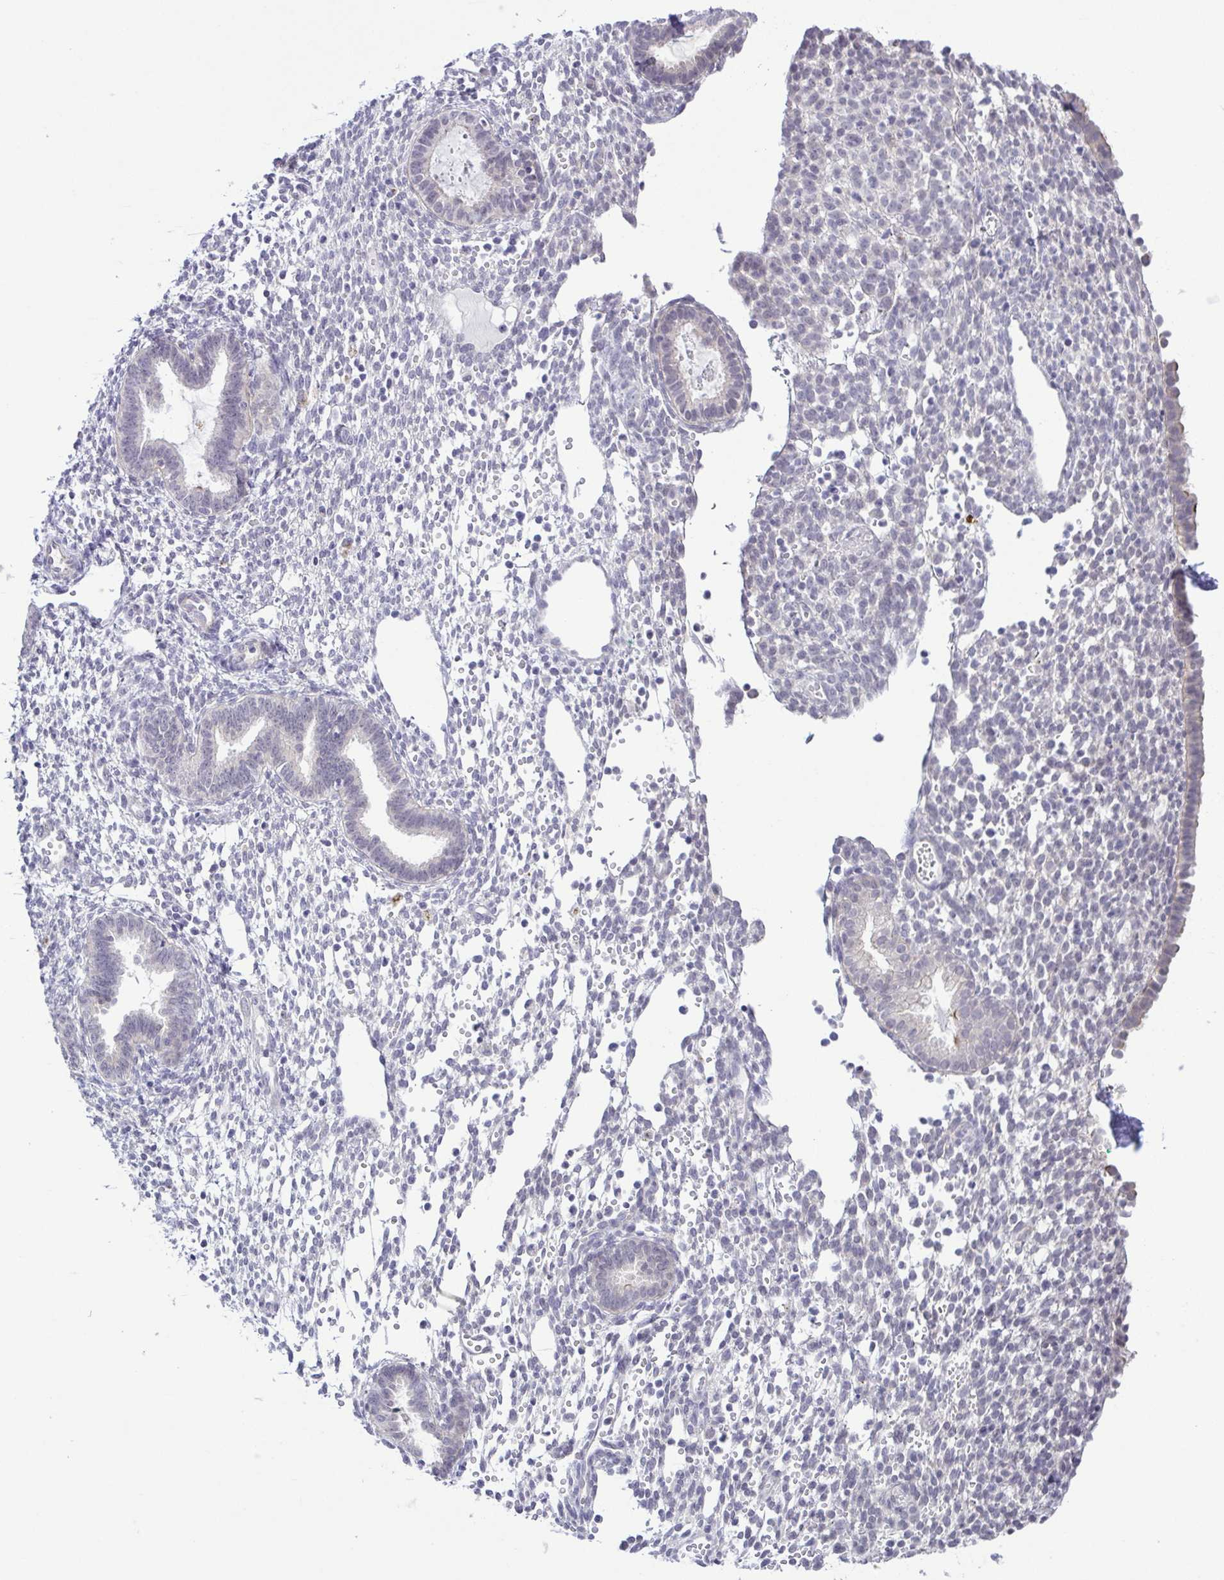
{"staining": {"intensity": "negative", "quantity": "none", "location": "none"}, "tissue": "endometrium", "cell_type": "Cells in endometrial stroma", "image_type": "normal", "snomed": [{"axis": "morphology", "description": "Normal tissue, NOS"}, {"axis": "topography", "description": "Endometrium"}], "caption": "The immunohistochemistry image has no significant expression in cells in endometrial stroma of endometrium.", "gene": "IL1RN", "patient": {"sex": "female", "age": 36}}